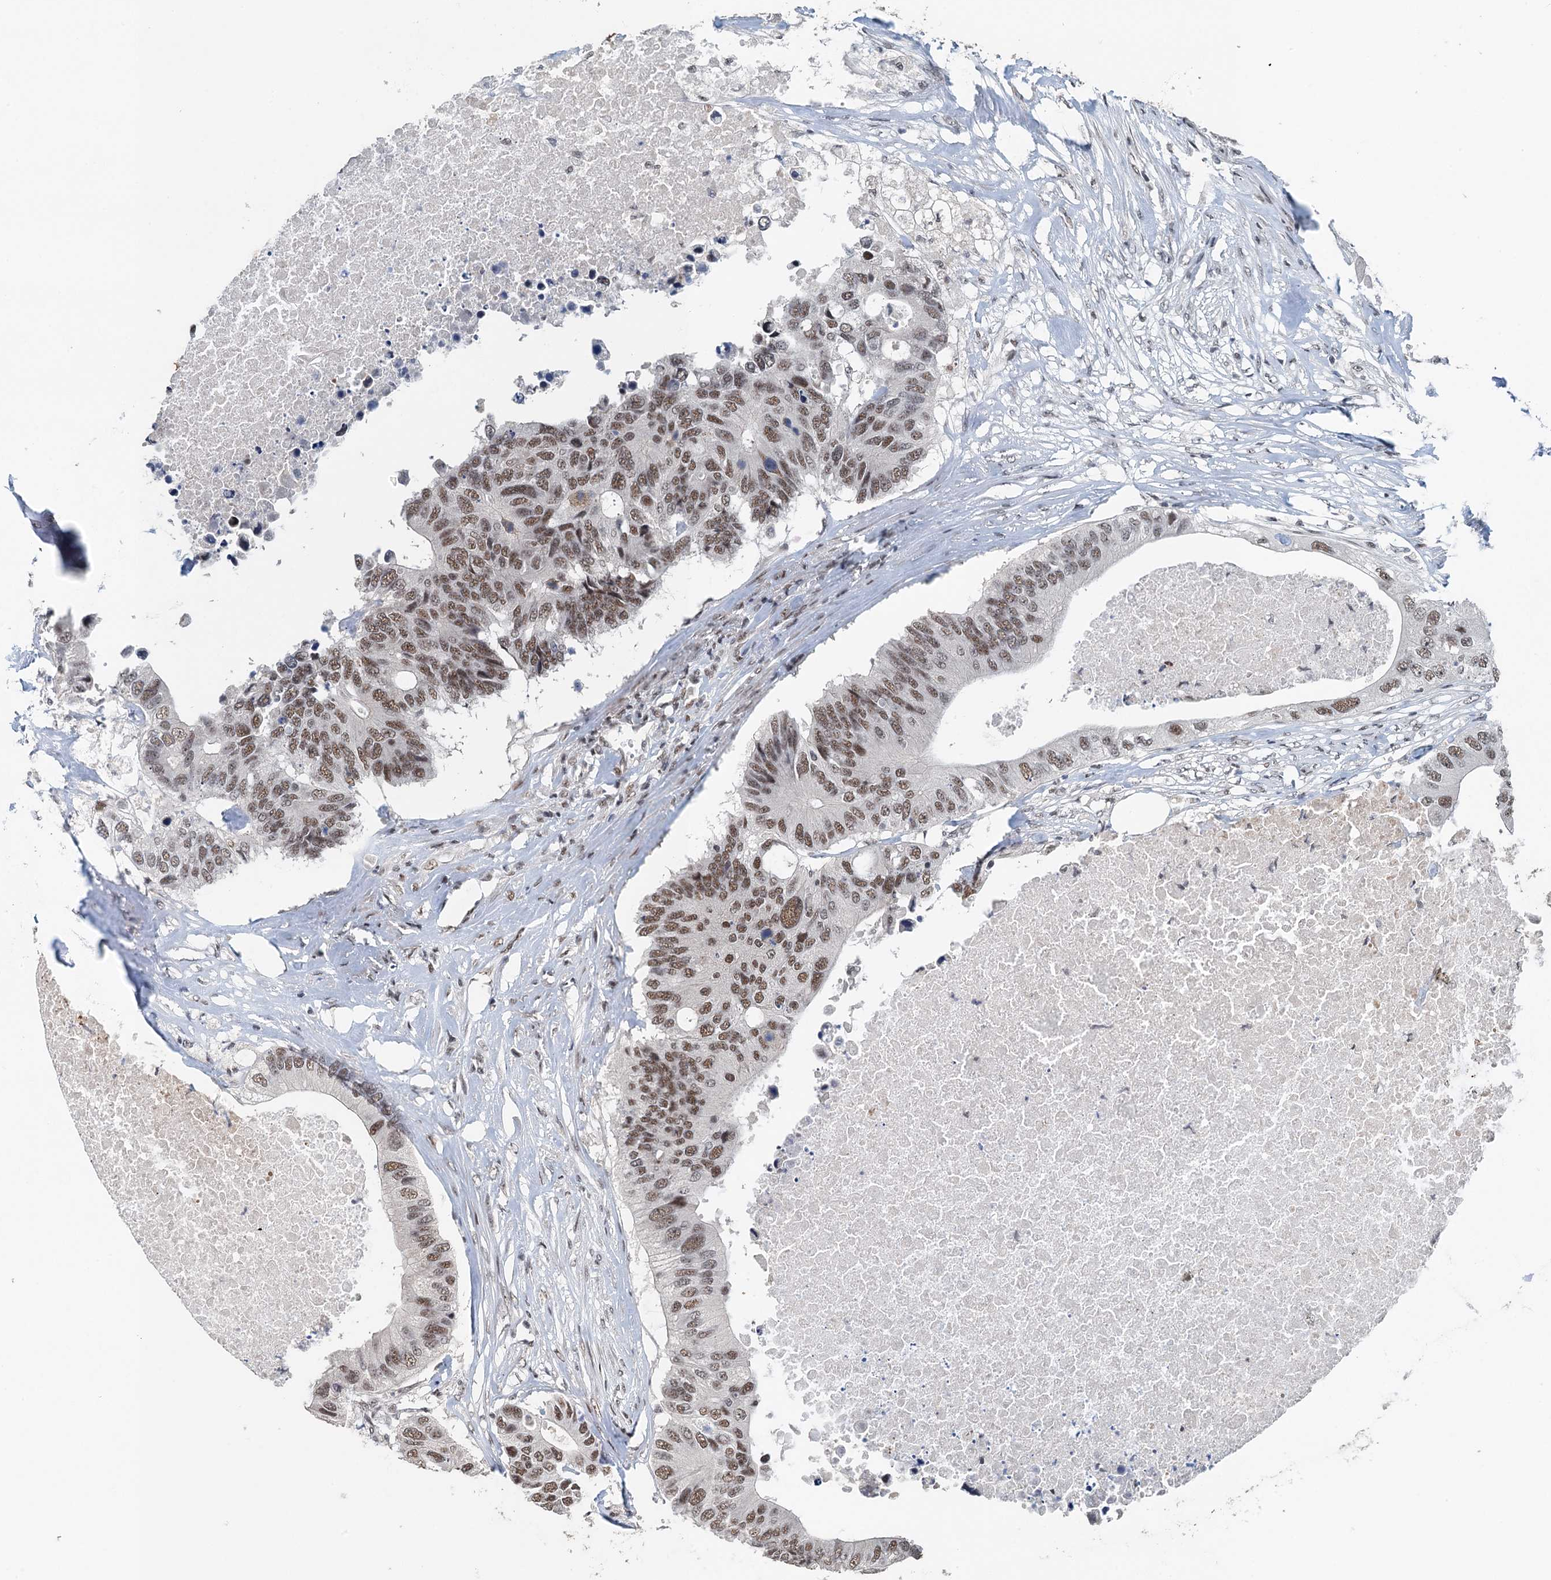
{"staining": {"intensity": "moderate", "quantity": ">75%", "location": "nuclear"}, "tissue": "colorectal cancer", "cell_type": "Tumor cells", "image_type": "cancer", "snomed": [{"axis": "morphology", "description": "Adenocarcinoma, NOS"}, {"axis": "topography", "description": "Colon"}], "caption": "Colorectal adenocarcinoma stained with a brown dye demonstrates moderate nuclear positive positivity in approximately >75% of tumor cells.", "gene": "MTA3", "patient": {"sex": "male", "age": 71}}